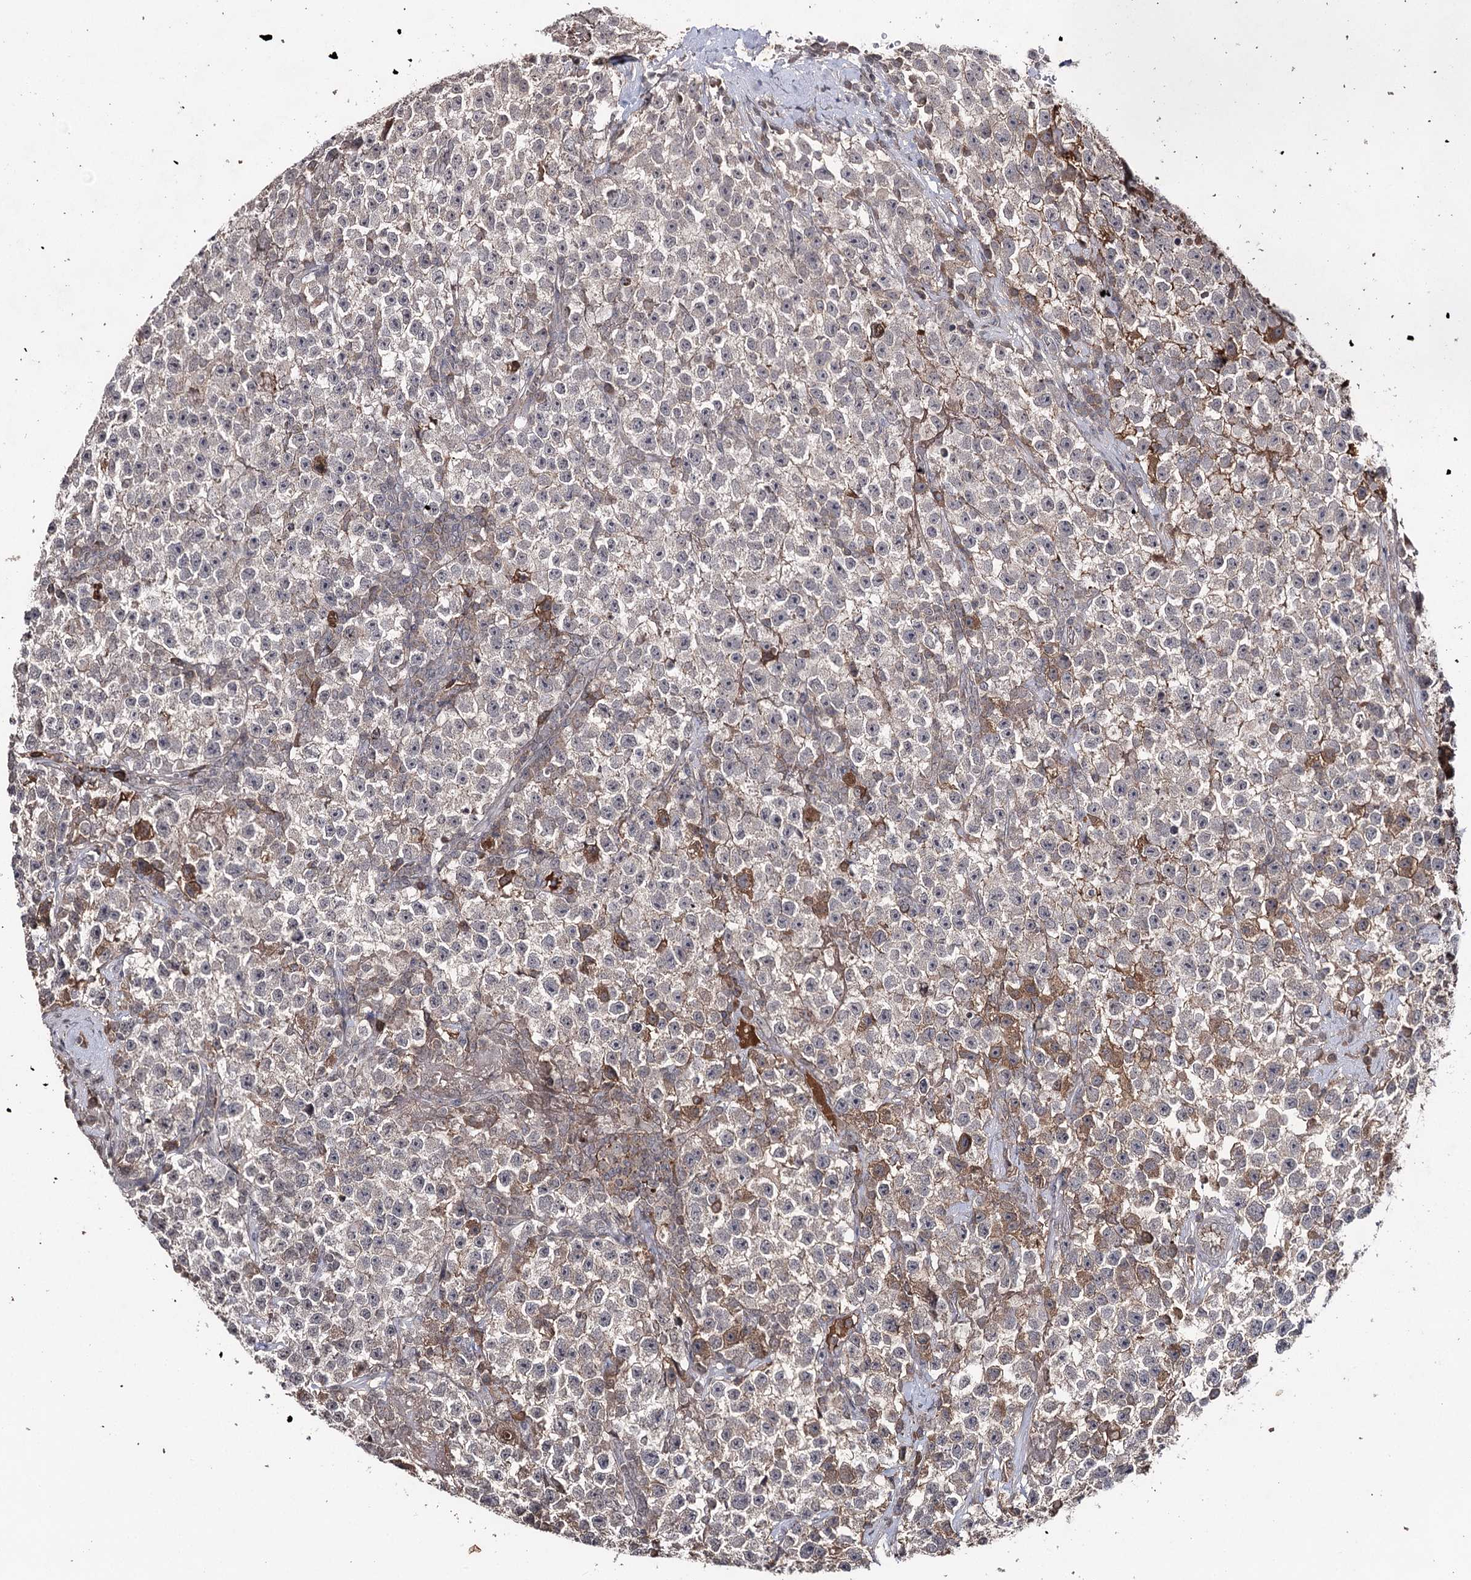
{"staining": {"intensity": "negative", "quantity": "none", "location": "none"}, "tissue": "testis cancer", "cell_type": "Tumor cells", "image_type": "cancer", "snomed": [{"axis": "morphology", "description": "Seminoma, NOS"}, {"axis": "topography", "description": "Testis"}], "caption": "The histopathology image shows no staining of tumor cells in seminoma (testis).", "gene": "SYNGR3", "patient": {"sex": "male", "age": 22}}